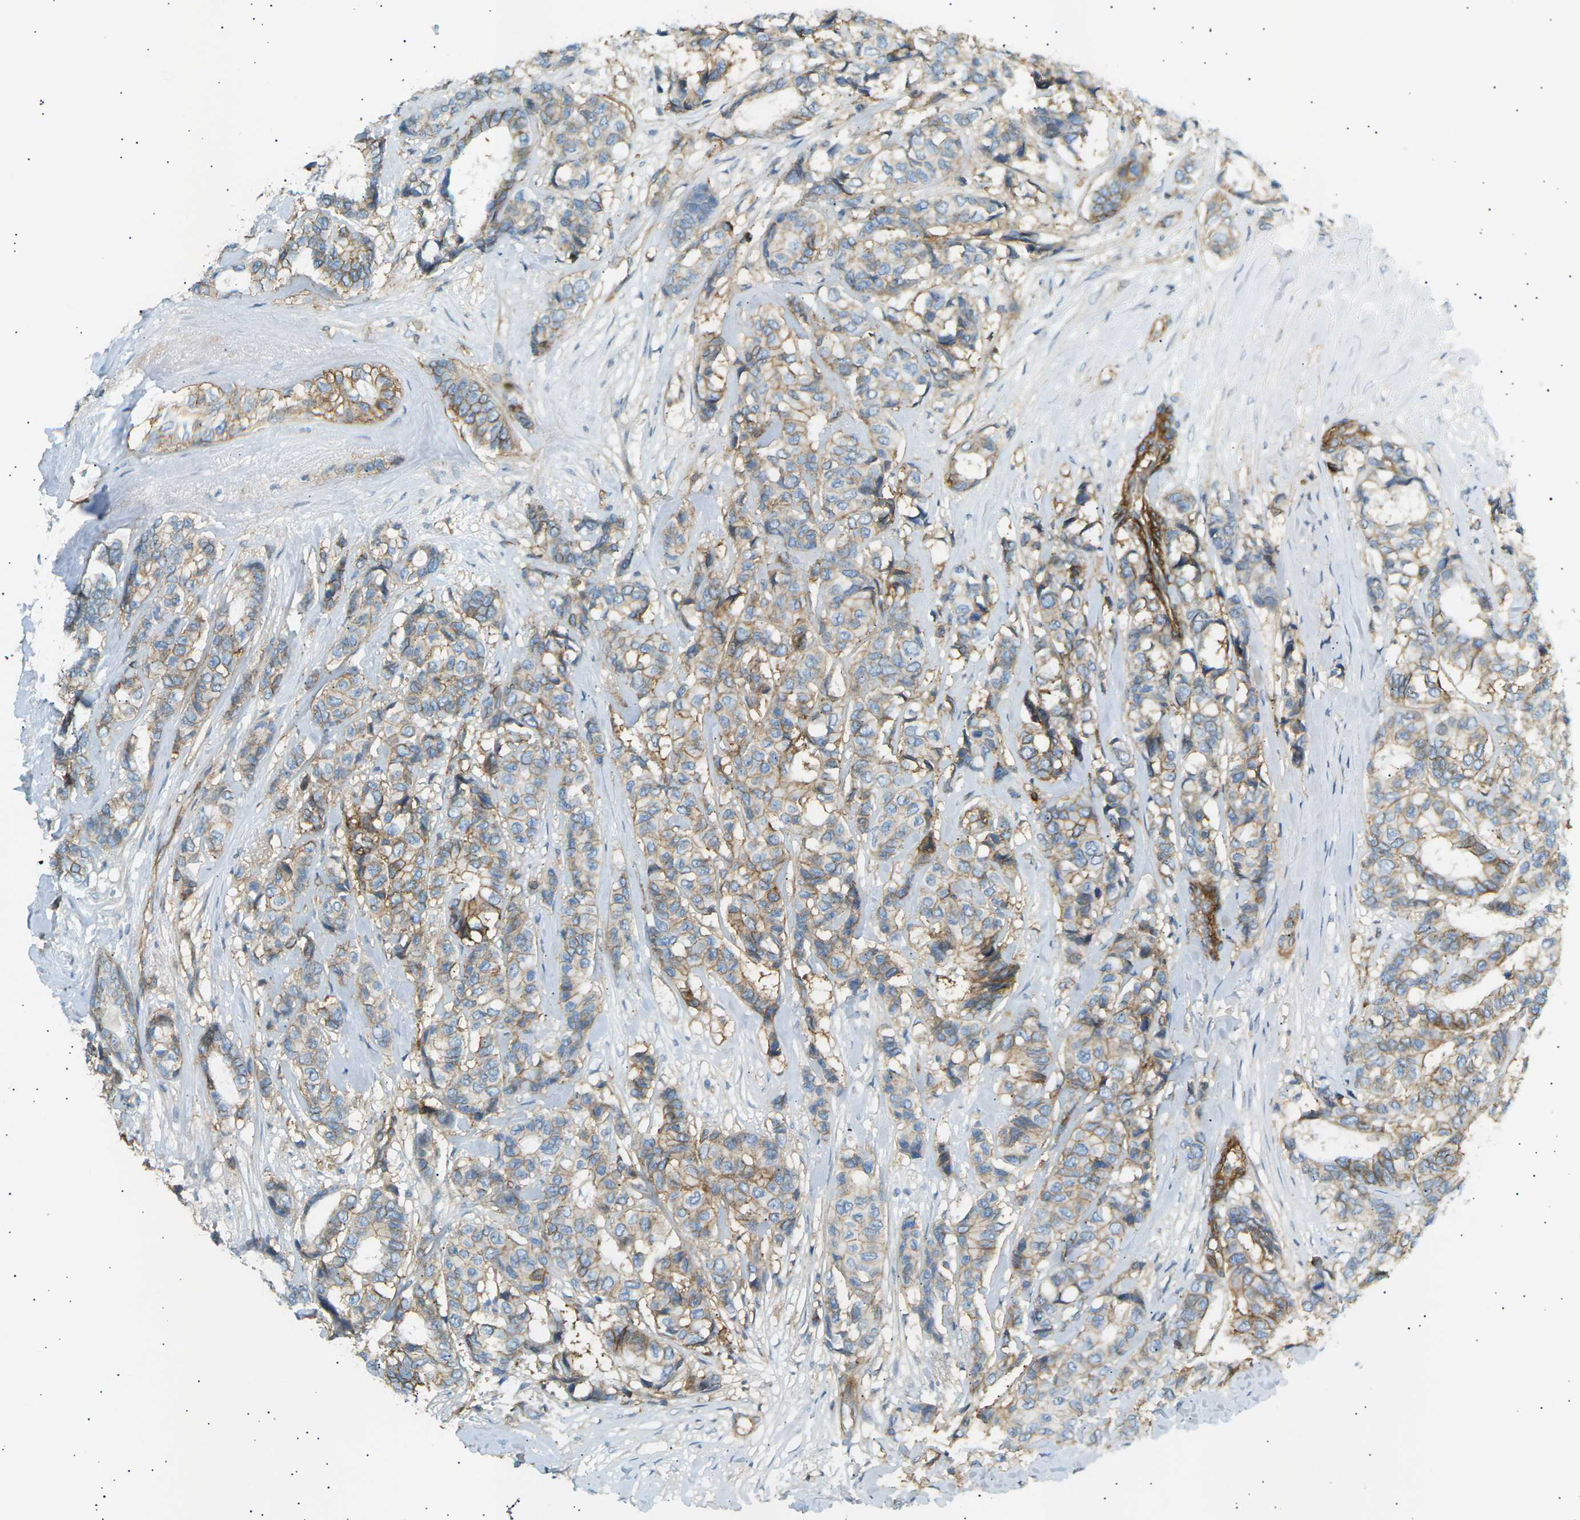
{"staining": {"intensity": "moderate", "quantity": ">75%", "location": "cytoplasmic/membranous"}, "tissue": "breast cancer", "cell_type": "Tumor cells", "image_type": "cancer", "snomed": [{"axis": "morphology", "description": "Duct carcinoma"}, {"axis": "topography", "description": "Breast"}], "caption": "Brown immunohistochemical staining in human intraductal carcinoma (breast) shows moderate cytoplasmic/membranous expression in about >75% of tumor cells. (DAB (3,3'-diaminobenzidine) IHC, brown staining for protein, blue staining for nuclei).", "gene": "ATP2B4", "patient": {"sex": "female", "age": 87}}